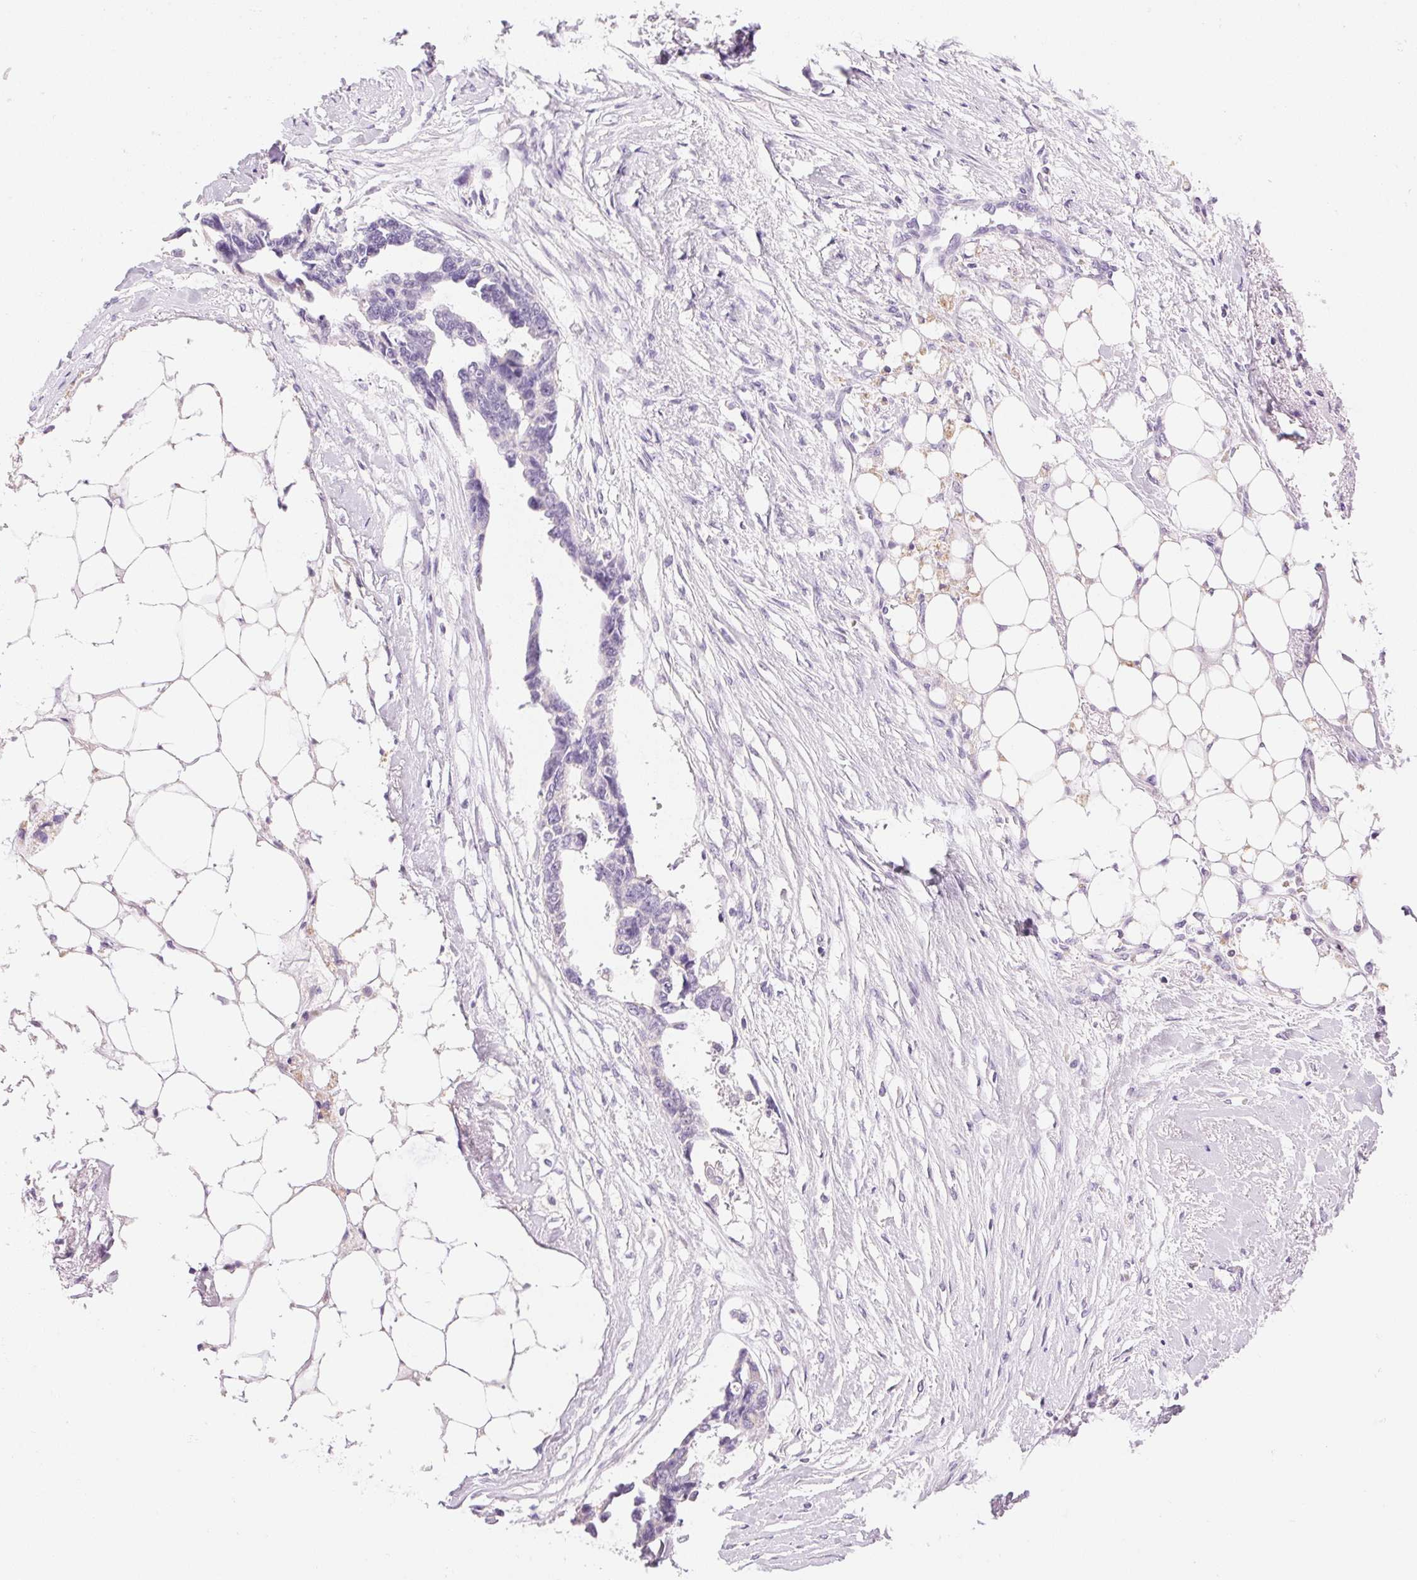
{"staining": {"intensity": "negative", "quantity": "none", "location": "none"}, "tissue": "ovarian cancer", "cell_type": "Tumor cells", "image_type": "cancer", "snomed": [{"axis": "morphology", "description": "Cystadenocarcinoma, serous, NOS"}, {"axis": "topography", "description": "Ovary"}], "caption": "An immunohistochemistry histopathology image of serous cystadenocarcinoma (ovarian) is shown. There is no staining in tumor cells of serous cystadenocarcinoma (ovarian). (DAB (3,3'-diaminobenzidine) IHC with hematoxylin counter stain).", "gene": "HSD17B2", "patient": {"sex": "female", "age": 69}}